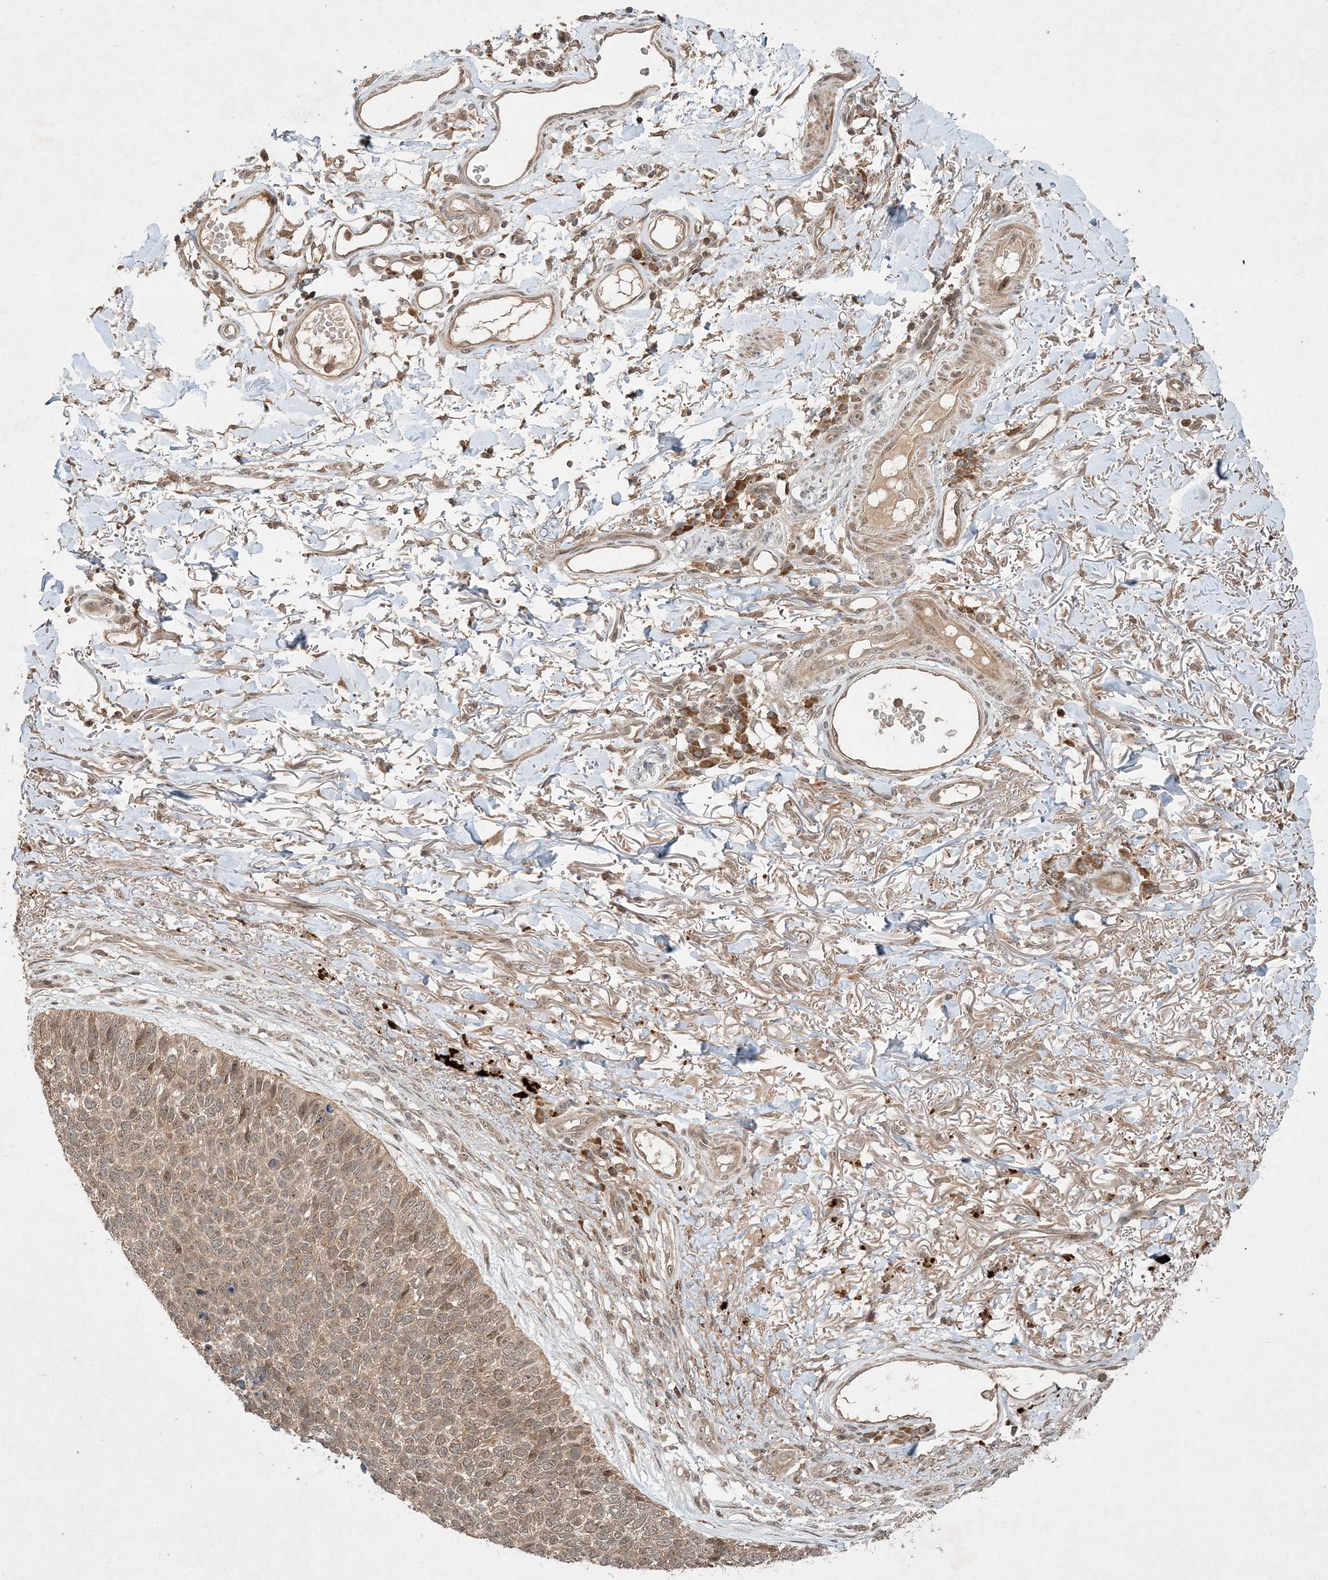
{"staining": {"intensity": "weak", "quantity": ">75%", "location": "cytoplasmic/membranous,nuclear"}, "tissue": "skin cancer", "cell_type": "Tumor cells", "image_type": "cancer", "snomed": [{"axis": "morphology", "description": "Basal cell carcinoma"}, {"axis": "topography", "description": "Skin"}], "caption": "IHC micrograph of neoplastic tissue: skin cancer stained using immunohistochemistry (IHC) displays low levels of weak protein expression localized specifically in the cytoplasmic/membranous and nuclear of tumor cells, appearing as a cytoplasmic/membranous and nuclear brown color.", "gene": "UBR3", "patient": {"sex": "female", "age": 84}}